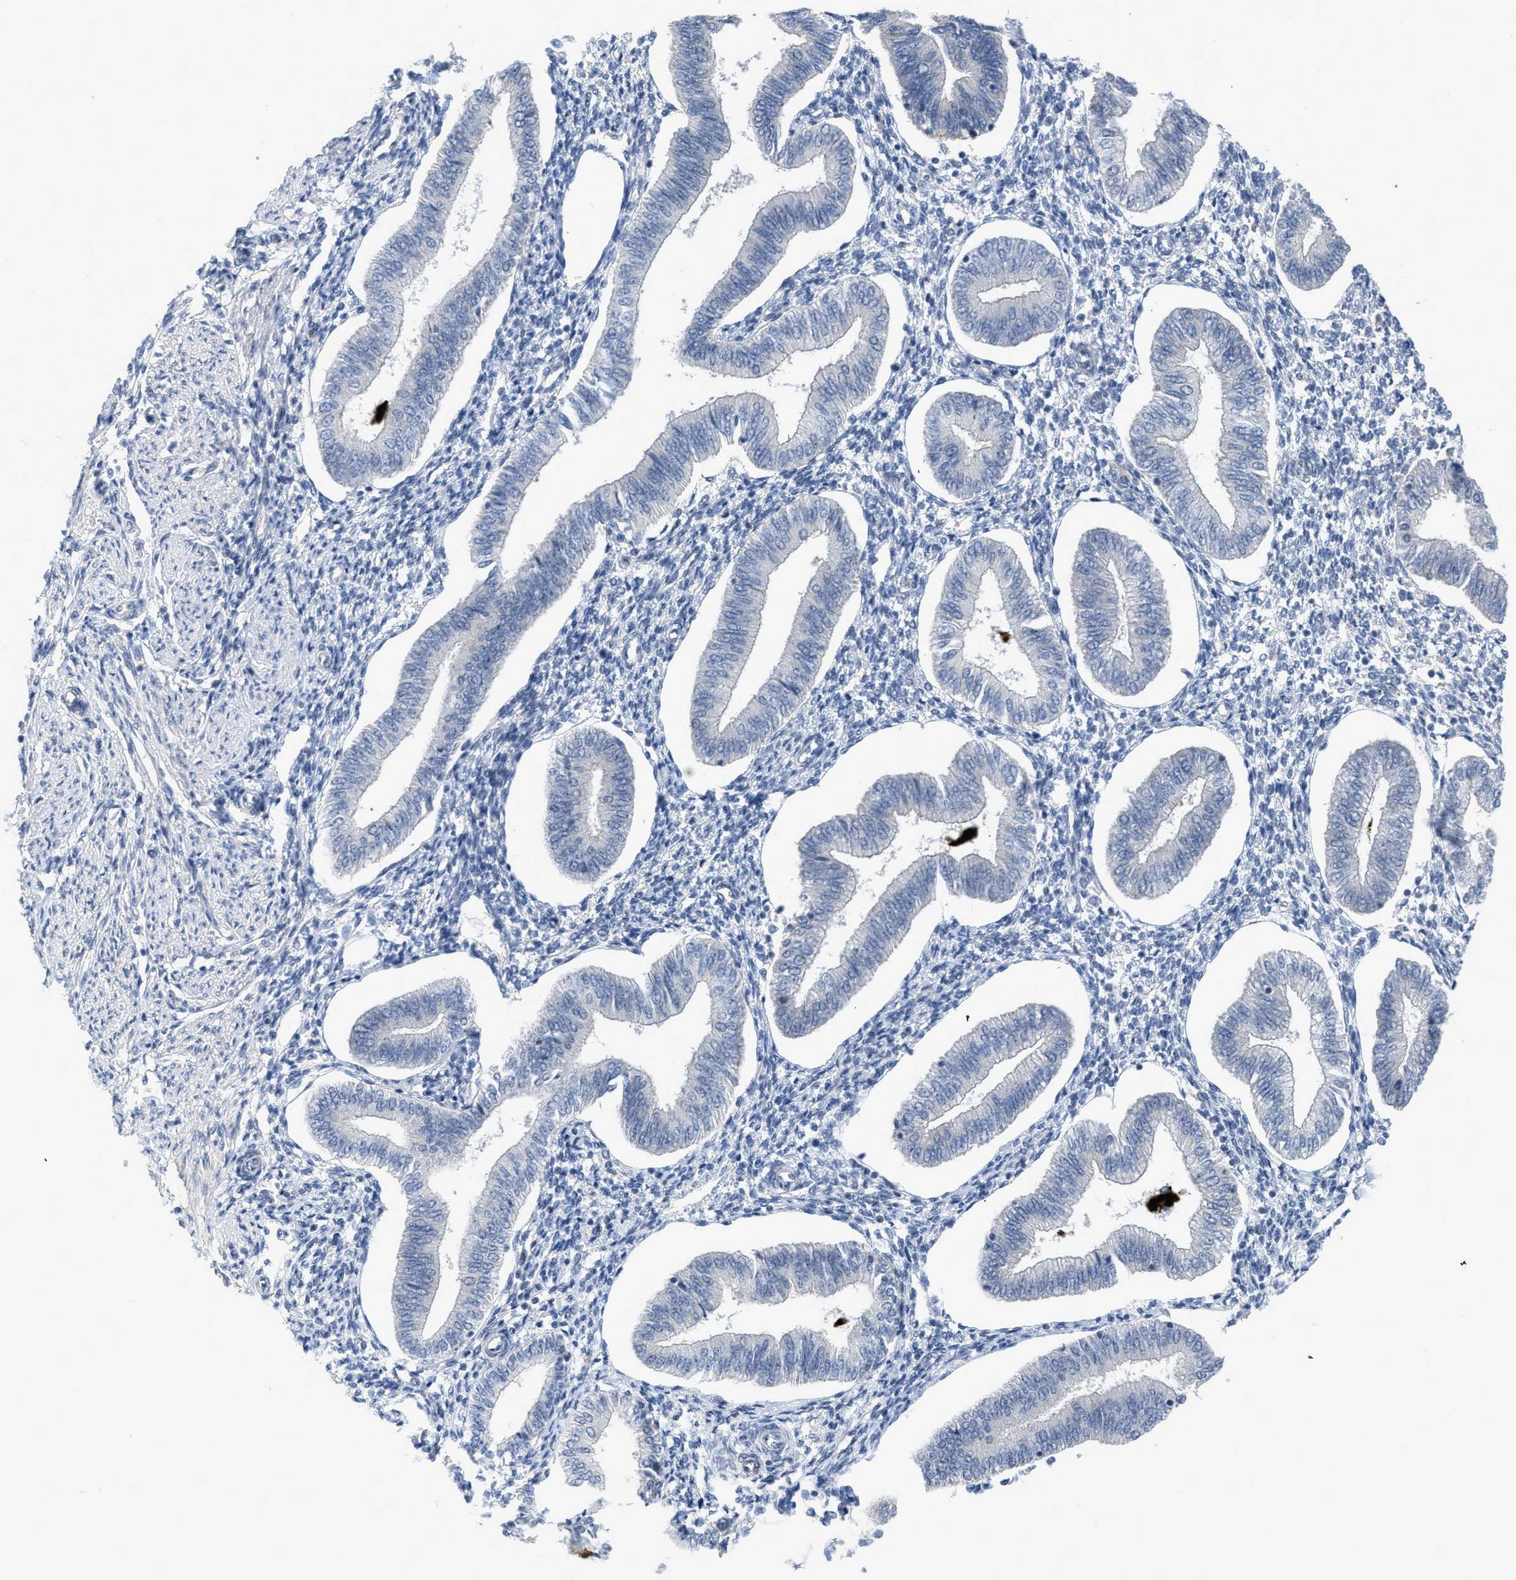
{"staining": {"intensity": "negative", "quantity": "none", "location": "none"}, "tissue": "endometrium", "cell_type": "Cells in endometrial stroma", "image_type": "normal", "snomed": [{"axis": "morphology", "description": "Normal tissue, NOS"}, {"axis": "topography", "description": "Endometrium"}], "caption": "DAB immunohistochemical staining of unremarkable endometrium demonstrates no significant staining in cells in endometrial stroma. The staining is performed using DAB (3,3'-diaminobenzidine) brown chromogen with nuclei counter-stained in using hematoxylin.", "gene": "TNFAIP1", "patient": {"sex": "female", "age": 50}}